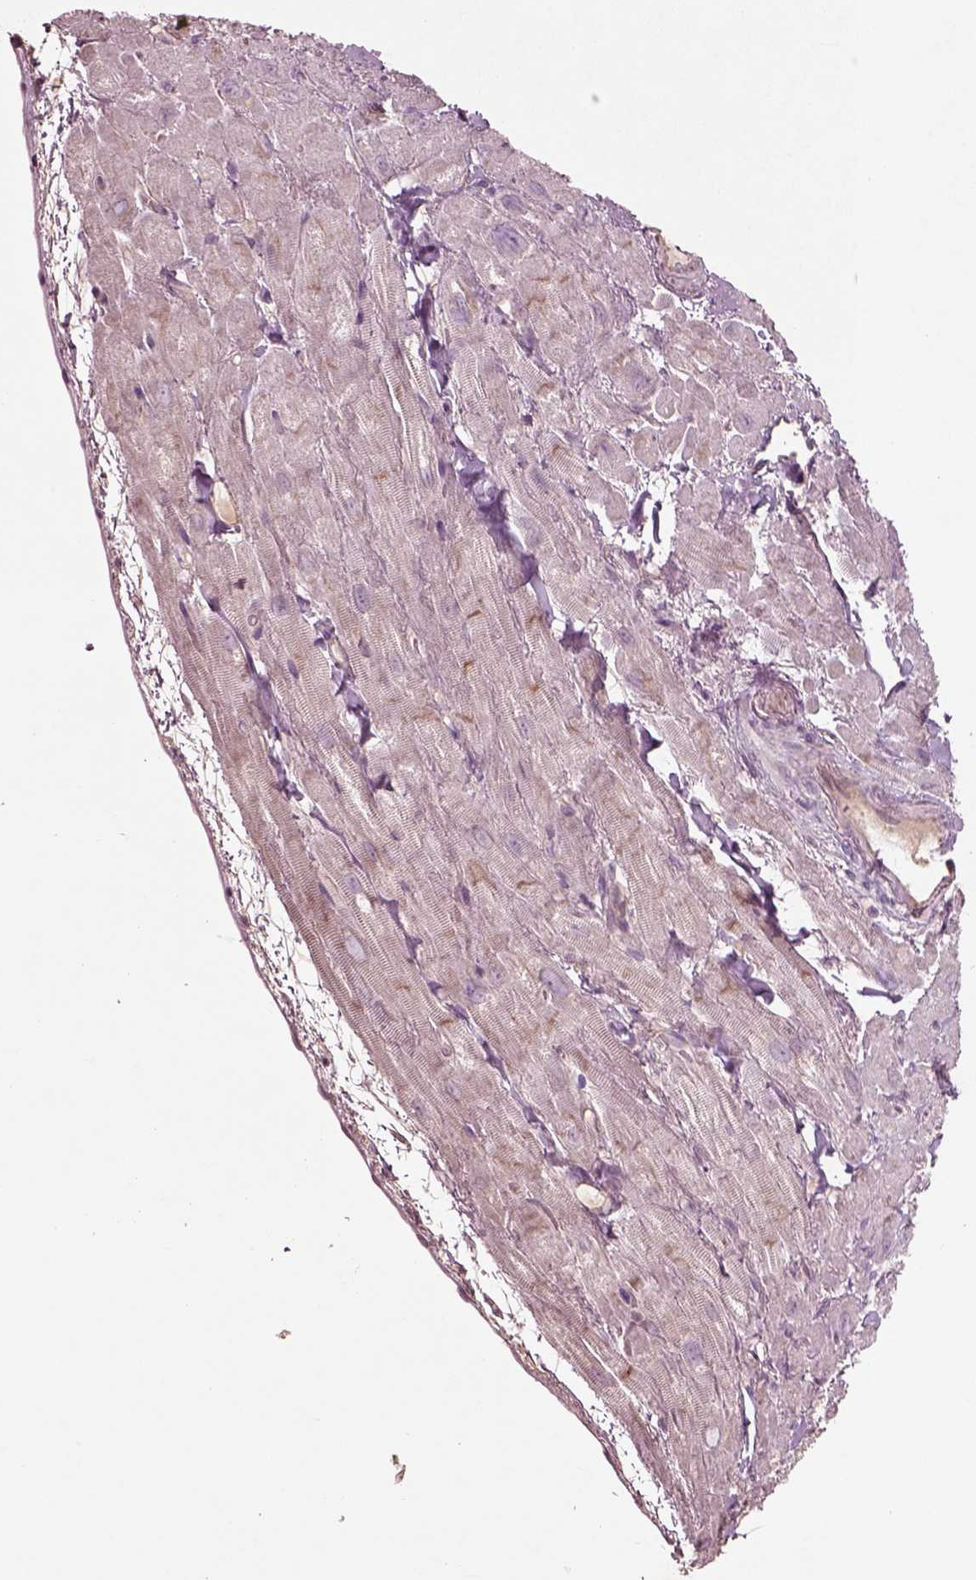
{"staining": {"intensity": "negative", "quantity": "none", "location": "none"}, "tissue": "heart muscle", "cell_type": "Cardiomyocytes", "image_type": "normal", "snomed": [{"axis": "morphology", "description": "Normal tissue, NOS"}, {"axis": "topography", "description": "Heart"}], "caption": "Protein analysis of normal heart muscle exhibits no significant staining in cardiomyocytes.", "gene": "DUOXA2", "patient": {"sex": "female", "age": 62}}